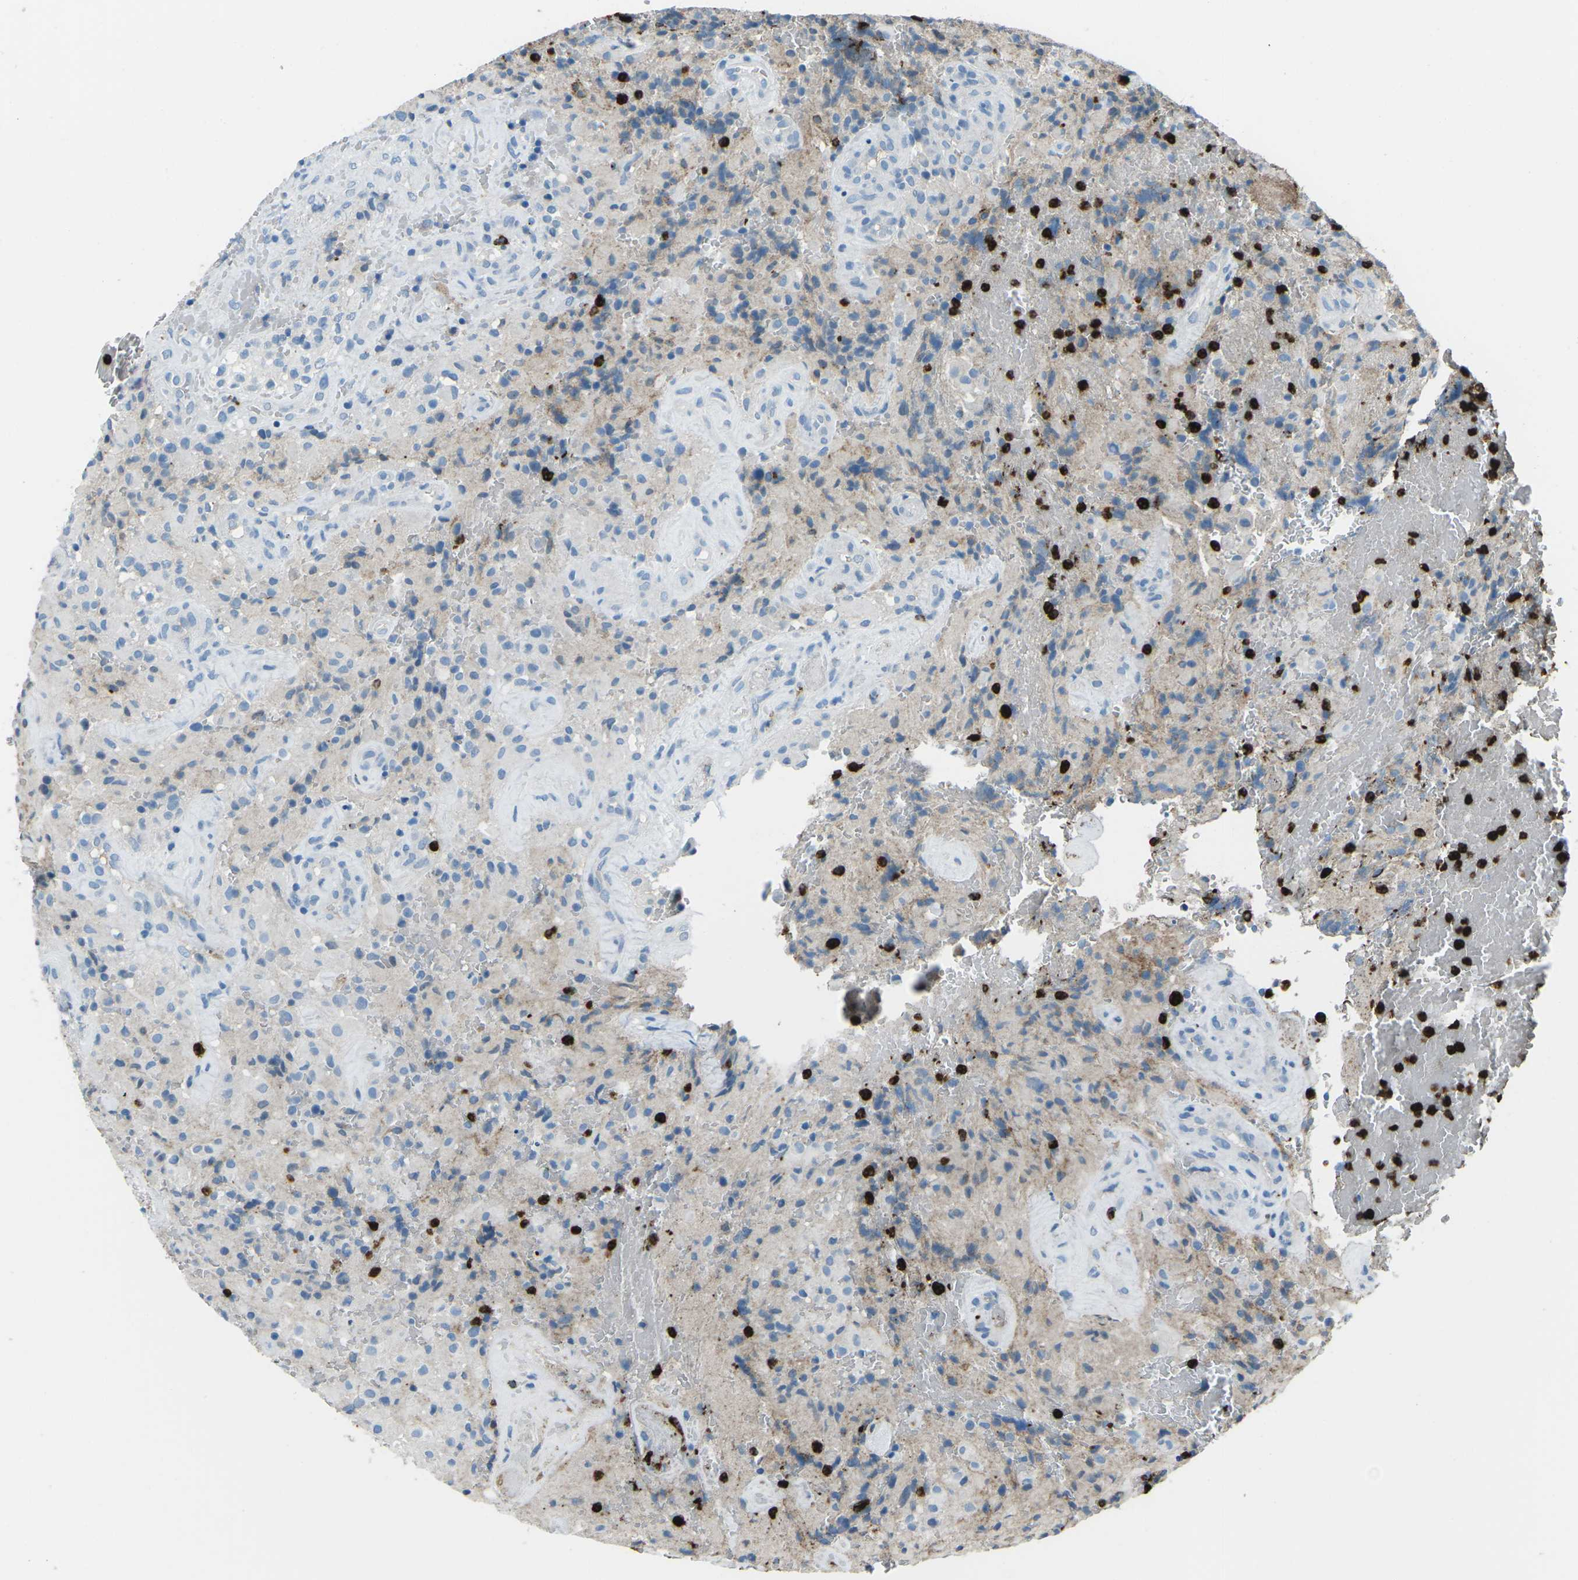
{"staining": {"intensity": "negative", "quantity": "none", "location": "none"}, "tissue": "glioma", "cell_type": "Tumor cells", "image_type": "cancer", "snomed": [{"axis": "morphology", "description": "Glioma, malignant, High grade"}, {"axis": "topography", "description": "Brain"}], "caption": "Immunohistochemistry (IHC) micrograph of neoplastic tissue: glioma stained with DAB exhibits no significant protein positivity in tumor cells.", "gene": "FCN1", "patient": {"sex": "male", "age": 71}}